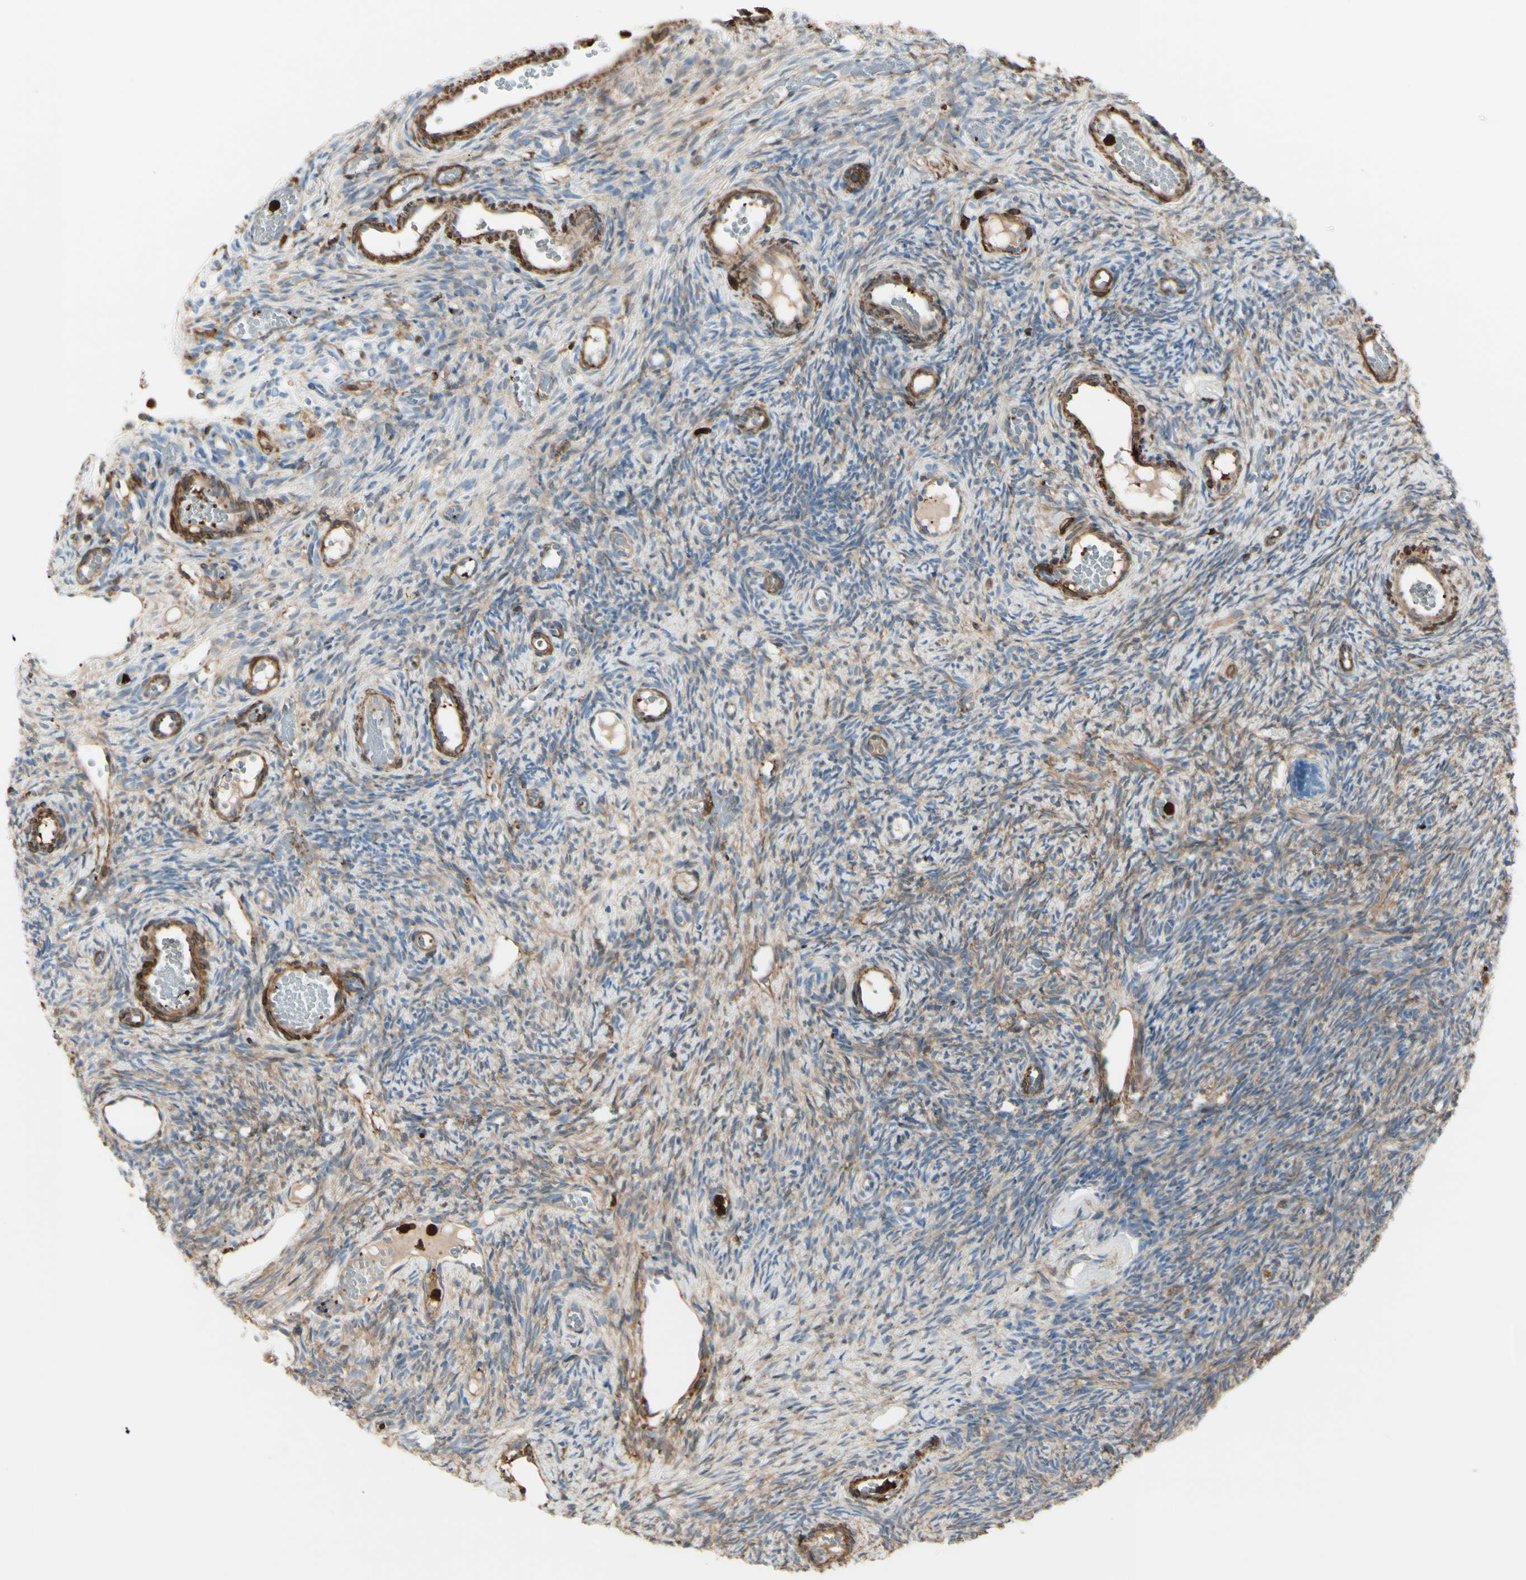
{"staining": {"intensity": "negative", "quantity": "none", "location": "none"}, "tissue": "ovary", "cell_type": "Follicle cells", "image_type": "normal", "snomed": [{"axis": "morphology", "description": "Normal tissue, NOS"}, {"axis": "topography", "description": "Ovary"}], "caption": "High power microscopy histopathology image of an immunohistochemistry (IHC) histopathology image of normal ovary, revealing no significant expression in follicle cells.", "gene": "GSN", "patient": {"sex": "female", "age": 35}}